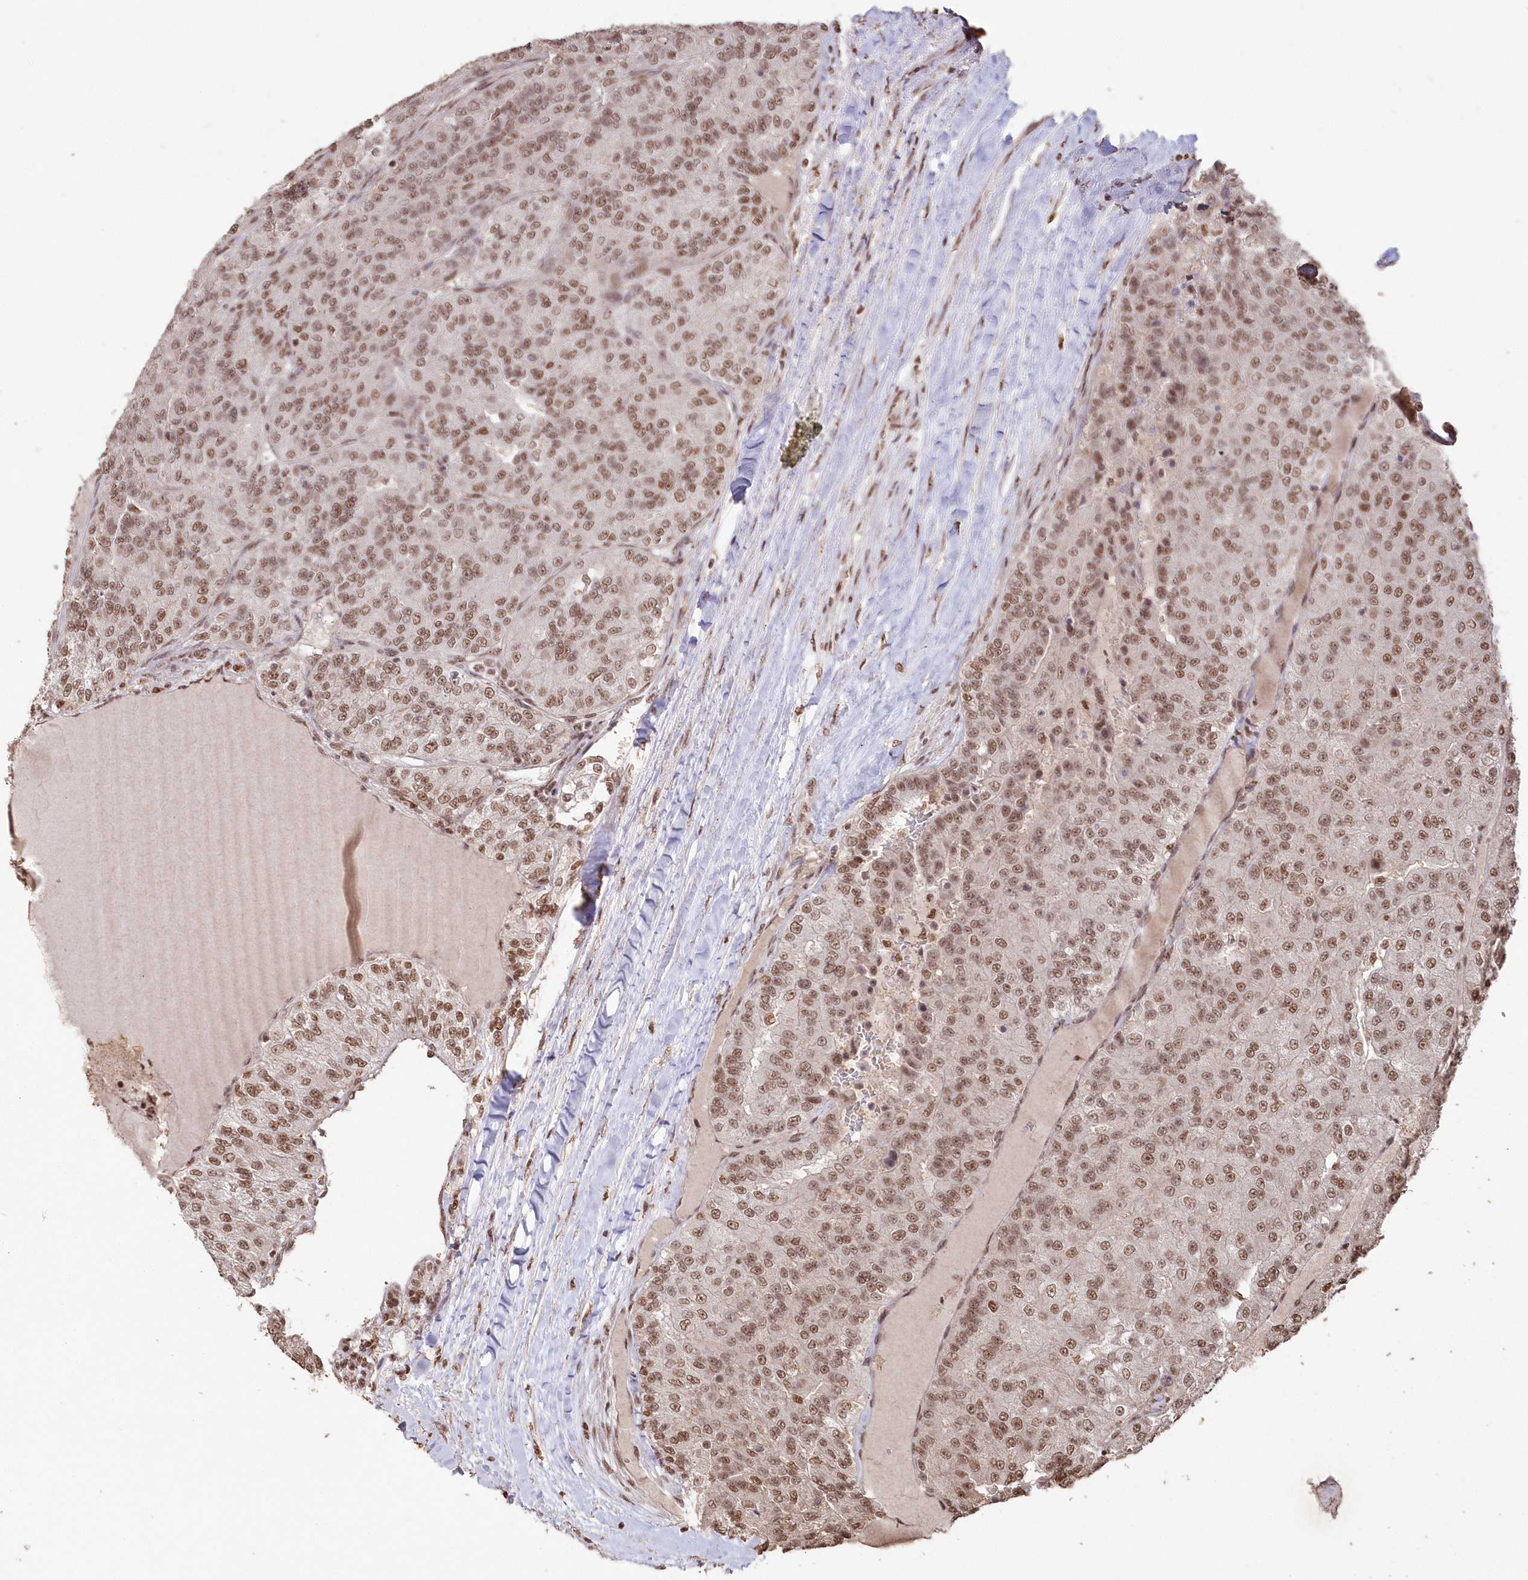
{"staining": {"intensity": "moderate", "quantity": ">75%", "location": "nuclear"}, "tissue": "renal cancer", "cell_type": "Tumor cells", "image_type": "cancer", "snomed": [{"axis": "morphology", "description": "Adenocarcinoma, NOS"}, {"axis": "topography", "description": "Kidney"}], "caption": "Tumor cells exhibit medium levels of moderate nuclear staining in about >75% of cells in renal adenocarcinoma.", "gene": "PDS5A", "patient": {"sex": "female", "age": 63}}